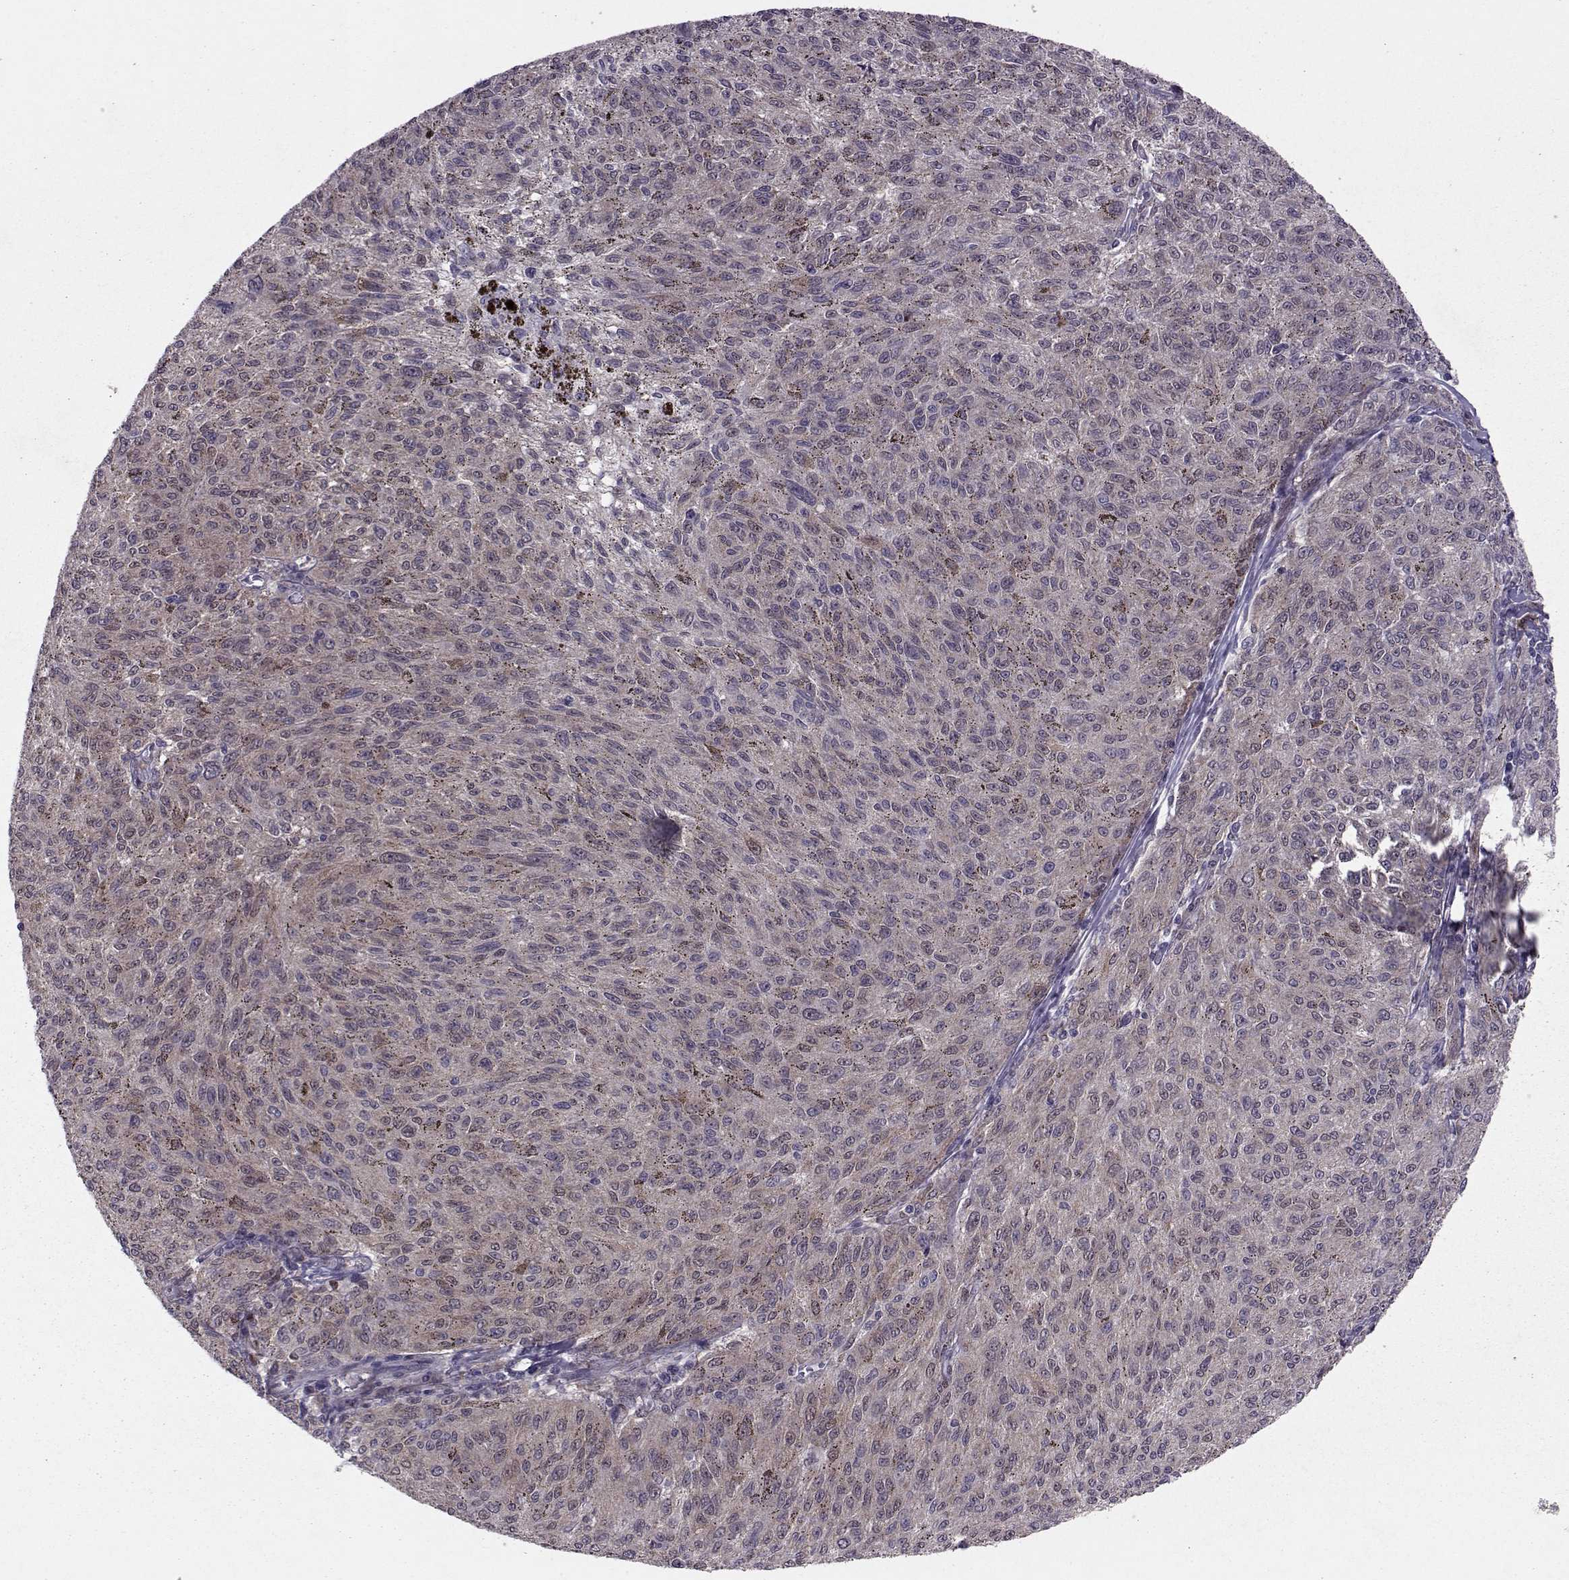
{"staining": {"intensity": "weak", "quantity": "25%-75%", "location": "cytoplasmic/membranous"}, "tissue": "melanoma", "cell_type": "Tumor cells", "image_type": "cancer", "snomed": [{"axis": "morphology", "description": "Malignant melanoma, NOS"}, {"axis": "topography", "description": "Skin"}], "caption": "Immunohistochemical staining of melanoma exhibits low levels of weak cytoplasmic/membranous positivity in about 25%-75% of tumor cells.", "gene": "CDK4", "patient": {"sex": "female", "age": 72}}